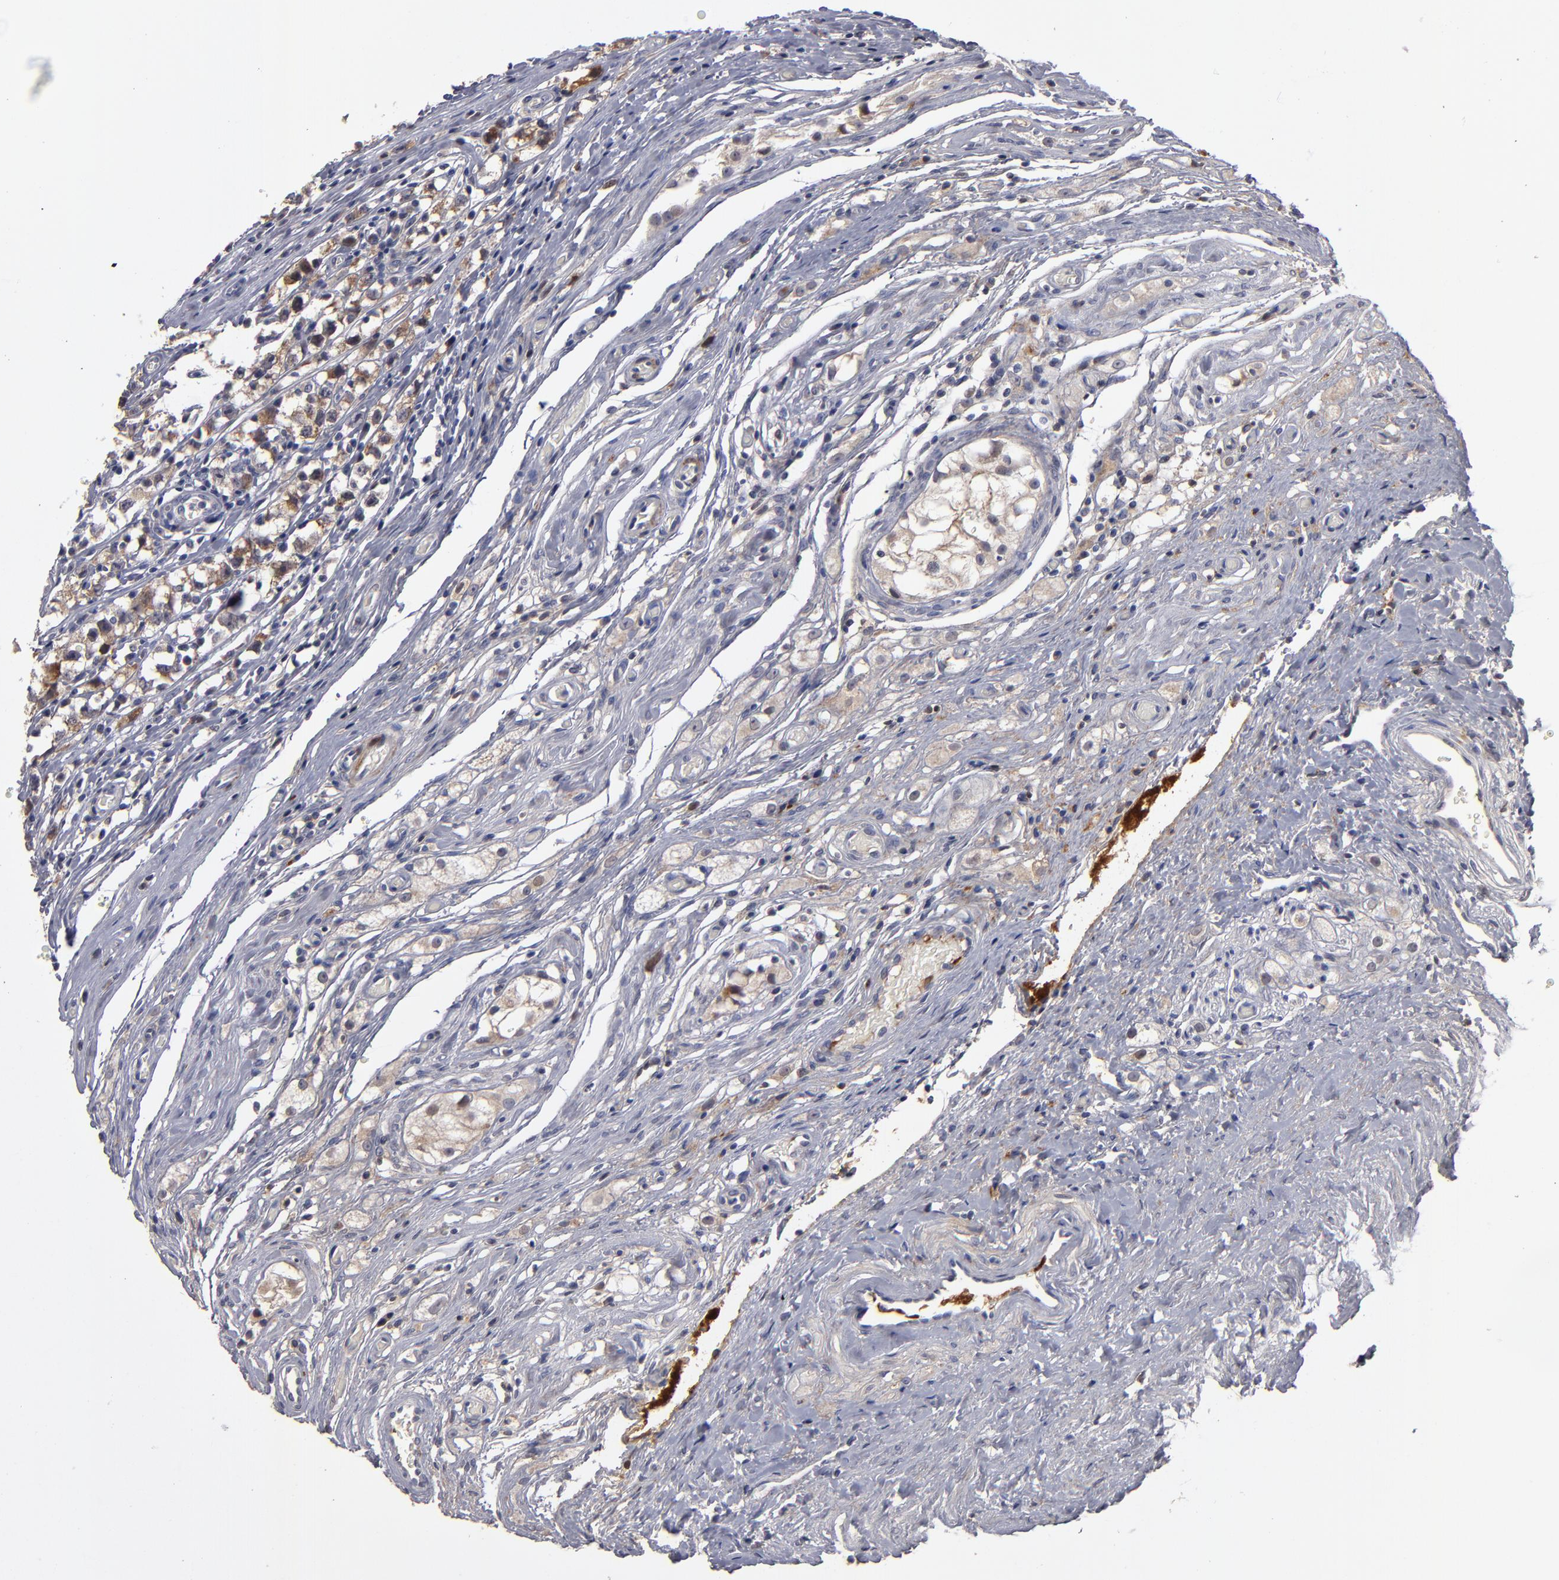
{"staining": {"intensity": "moderate", "quantity": "25%-75%", "location": "cytoplasmic/membranous"}, "tissue": "testis cancer", "cell_type": "Tumor cells", "image_type": "cancer", "snomed": [{"axis": "morphology", "description": "Seminoma, NOS"}, {"axis": "topography", "description": "Testis"}], "caption": "Immunohistochemistry (IHC) staining of testis cancer (seminoma), which reveals medium levels of moderate cytoplasmic/membranous expression in about 25%-75% of tumor cells indicating moderate cytoplasmic/membranous protein staining. The staining was performed using DAB (3,3'-diaminobenzidine) (brown) for protein detection and nuclei were counterstained in hematoxylin (blue).", "gene": "EXD2", "patient": {"sex": "male", "age": 35}}